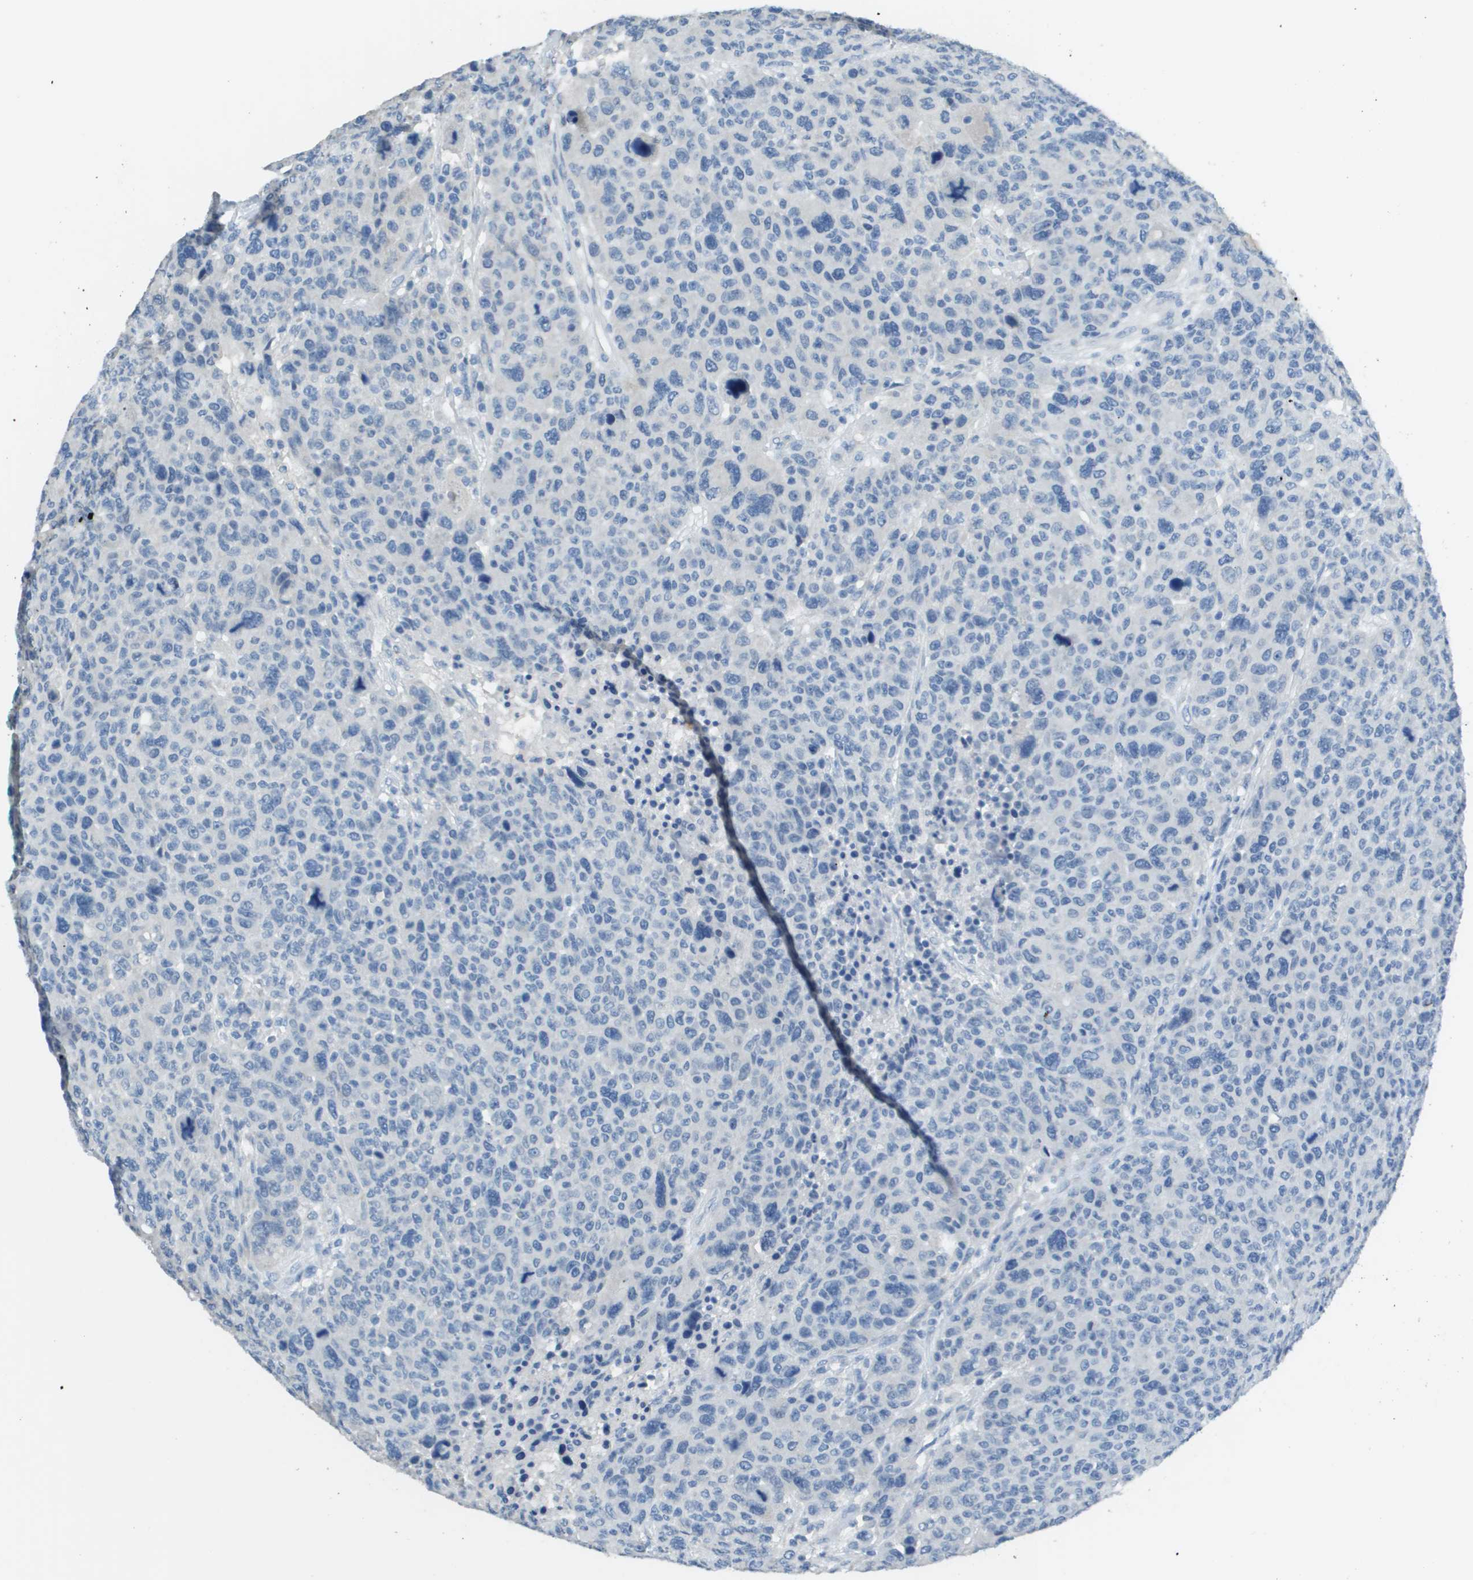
{"staining": {"intensity": "negative", "quantity": "none", "location": "none"}, "tissue": "breast cancer", "cell_type": "Tumor cells", "image_type": "cancer", "snomed": [{"axis": "morphology", "description": "Duct carcinoma"}, {"axis": "topography", "description": "Breast"}], "caption": "Micrograph shows no protein positivity in tumor cells of intraductal carcinoma (breast) tissue. (DAB IHC with hematoxylin counter stain).", "gene": "PTGDR2", "patient": {"sex": "female", "age": 50}}